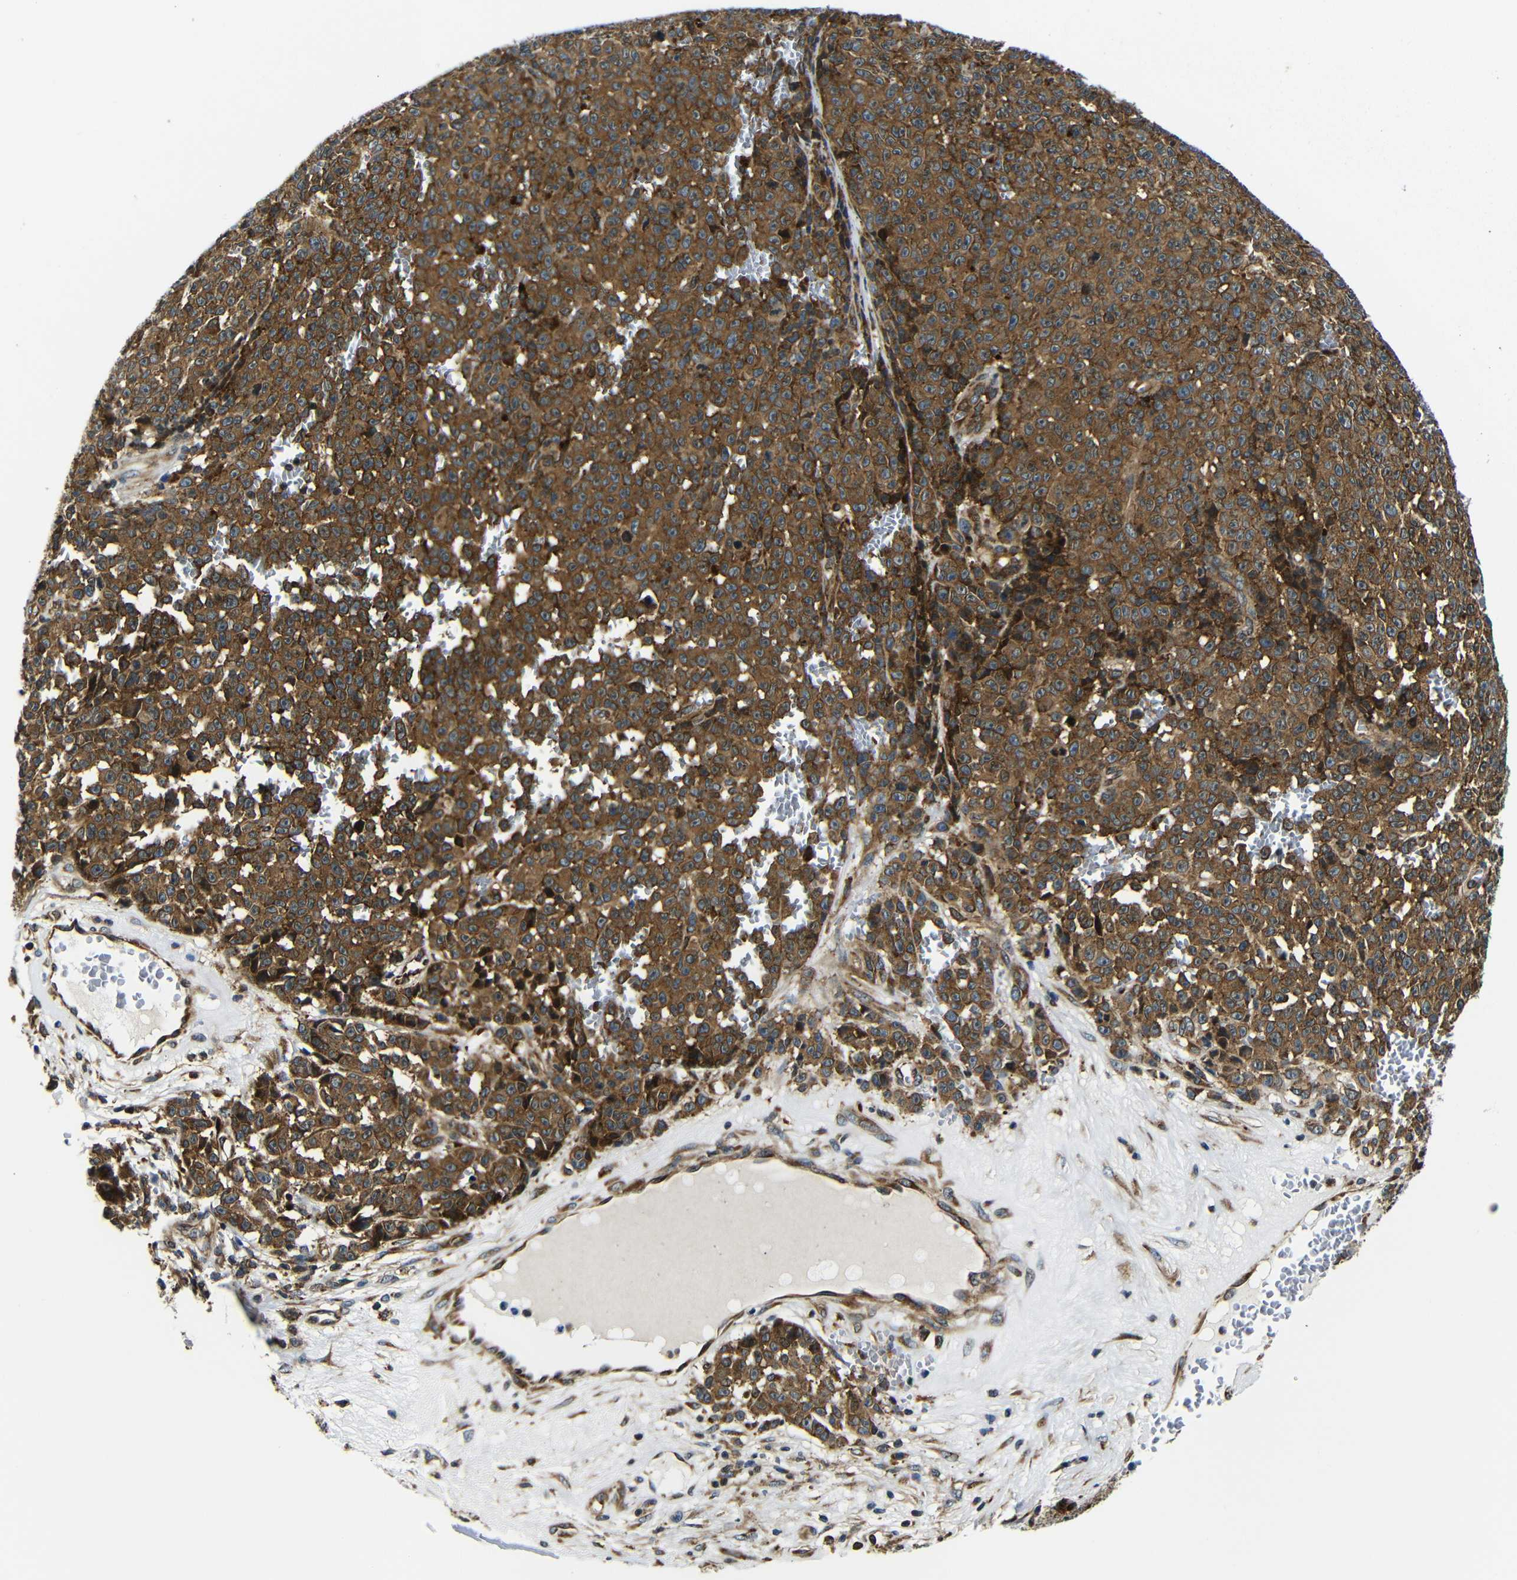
{"staining": {"intensity": "moderate", "quantity": ">75%", "location": "cytoplasmic/membranous"}, "tissue": "melanoma", "cell_type": "Tumor cells", "image_type": "cancer", "snomed": [{"axis": "morphology", "description": "Malignant melanoma, NOS"}, {"axis": "topography", "description": "Skin"}], "caption": "Immunohistochemical staining of human melanoma demonstrates medium levels of moderate cytoplasmic/membranous staining in about >75% of tumor cells.", "gene": "ABCE1", "patient": {"sex": "female", "age": 82}}